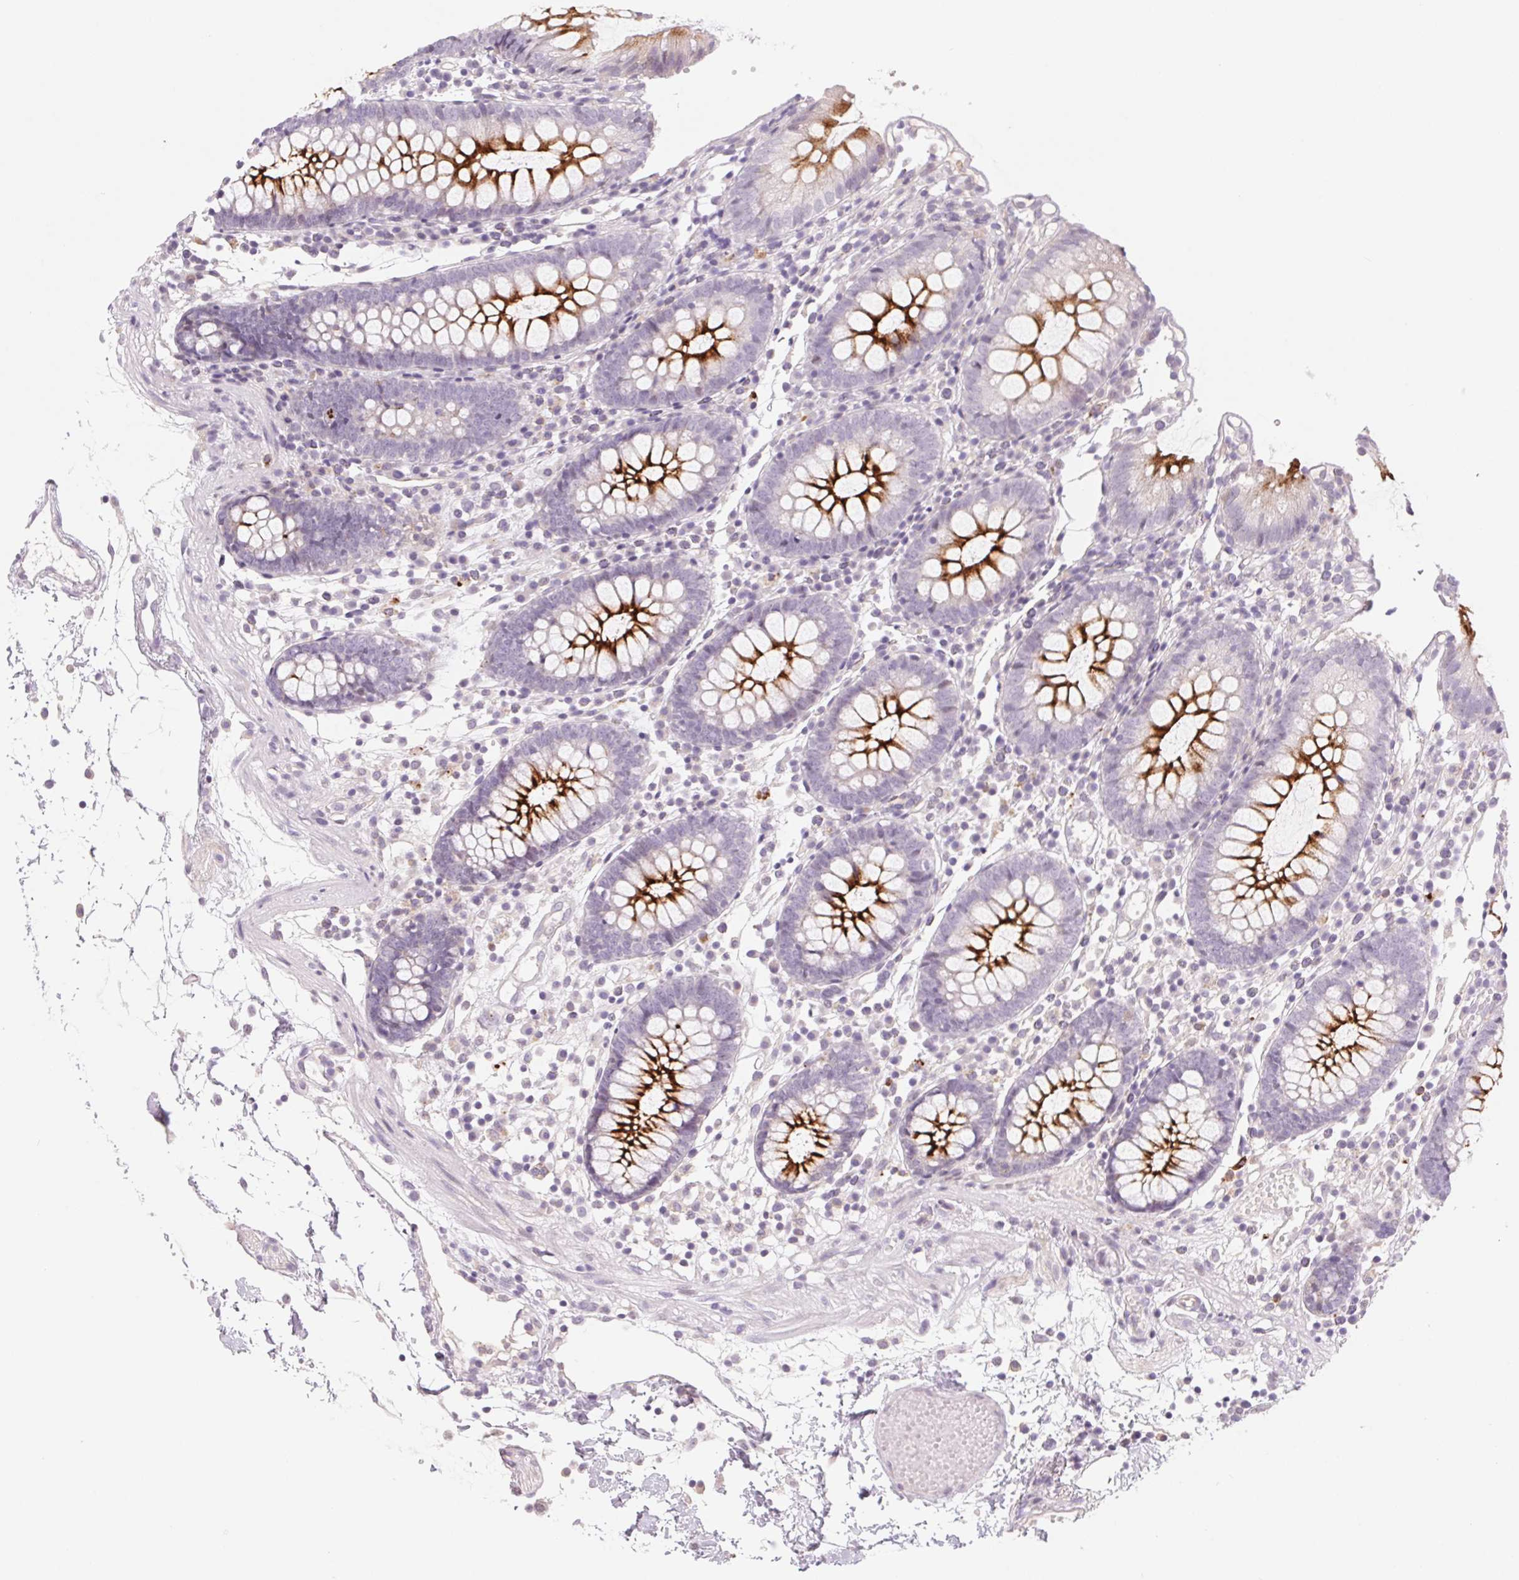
{"staining": {"intensity": "negative", "quantity": "none", "location": "none"}, "tissue": "colon", "cell_type": "Endothelial cells", "image_type": "normal", "snomed": [{"axis": "morphology", "description": "Normal tissue, NOS"}, {"axis": "morphology", "description": "Adenocarcinoma, NOS"}, {"axis": "topography", "description": "Colon"}], "caption": "Photomicrograph shows no protein expression in endothelial cells of unremarkable colon.", "gene": "KRT1", "patient": {"sex": "male", "age": 83}}